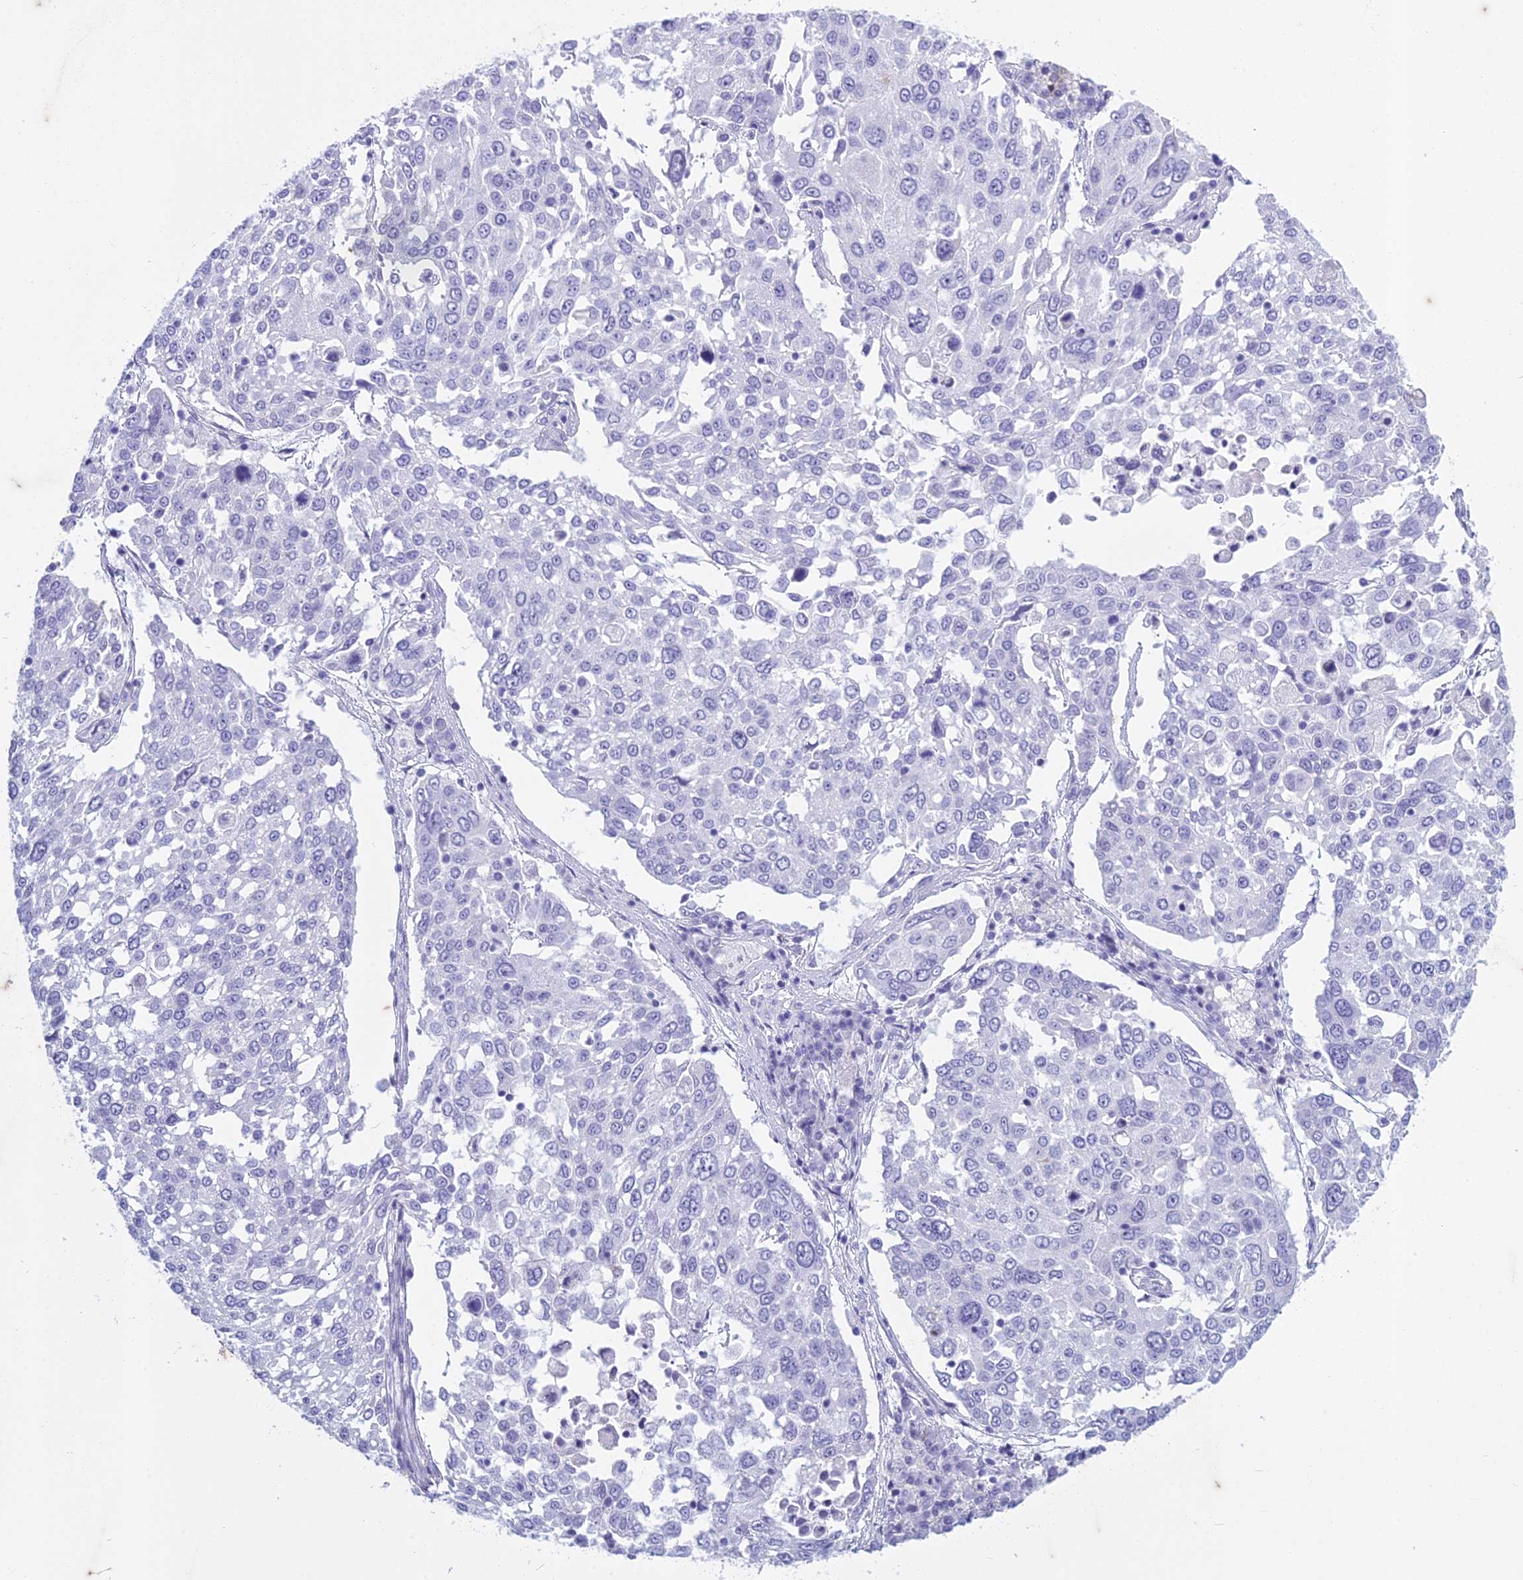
{"staining": {"intensity": "negative", "quantity": "none", "location": "none"}, "tissue": "lung cancer", "cell_type": "Tumor cells", "image_type": "cancer", "snomed": [{"axis": "morphology", "description": "Squamous cell carcinoma, NOS"}, {"axis": "topography", "description": "Lung"}], "caption": "Human squamous cell carcinoma (lung) stained for a protein using immunohistochemistry reveals no expression in tumor cells.", "gene": "HMGB4", "patient": {"sex": "male", "age": 65}}